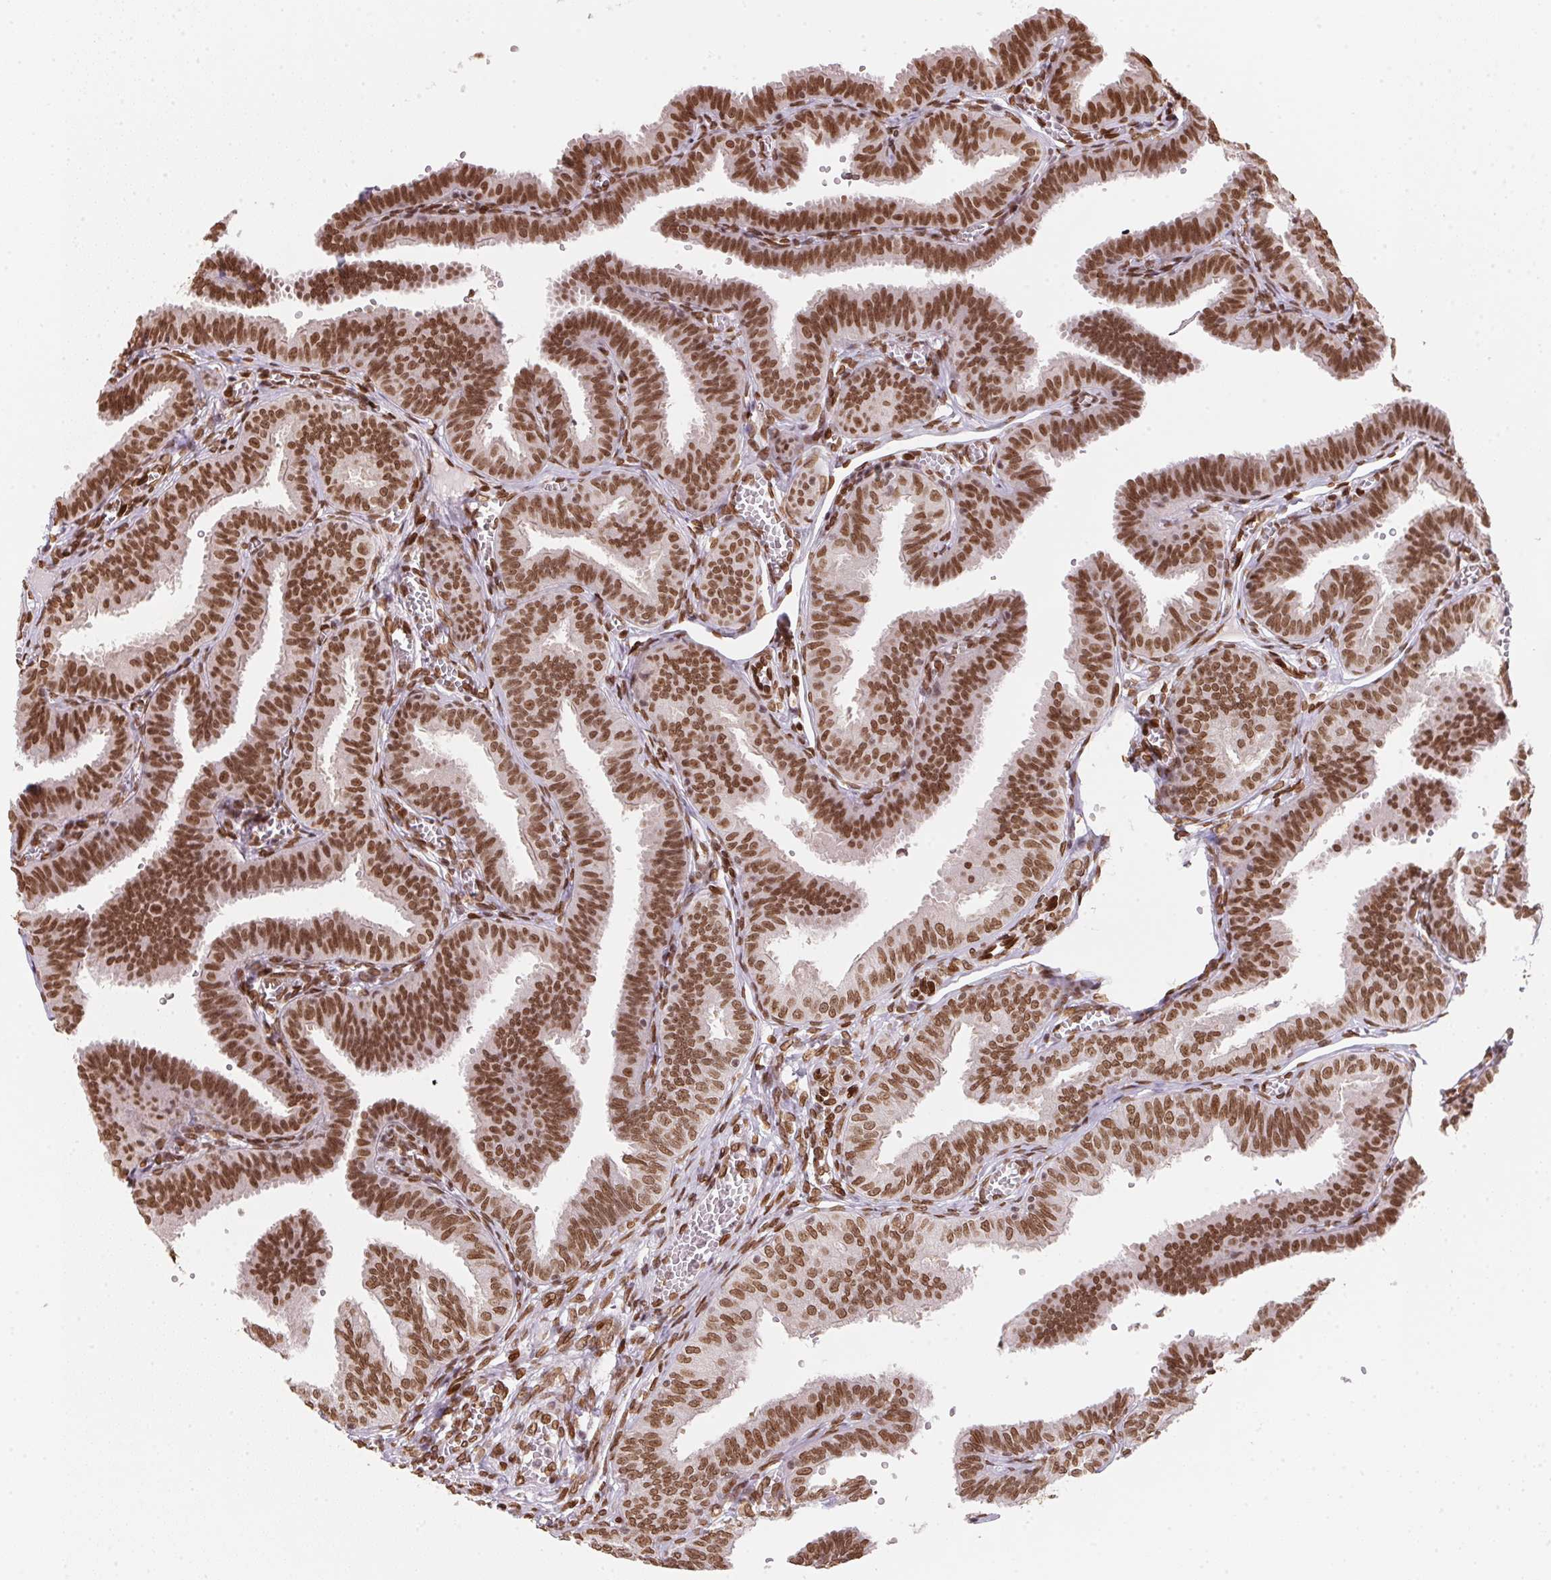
{"staining": {"intensity": "strong", "quantity": ">75%", "location": "cytoplasmic/membranous,nuclear"}, "tissue": "fallopian tube", "cell_type": "Glandular cells", "image_type": "normal", "snomed": [{"axis": "morphology", "description": "Normal tissue, NOS"}, {"axis": "topography", "description": "Fallopian tube"}], "caption": "IHC staining of unremarkable fallopian tube, which exhibits high levels of strong cytoplasmic/membranous,nuclear positivity in approximately >75% of glandular cells indicating strong cytoplasmic/membranous,nuclear protein positivity. The staining was performed using DAB (3,3'-diaminobenzidine) (brown) for protein detection and nuclei were counterstained in hematoxylin (blue).", "gene": "SAP30BP", "patient": {"sex": "female", "age": 25}}